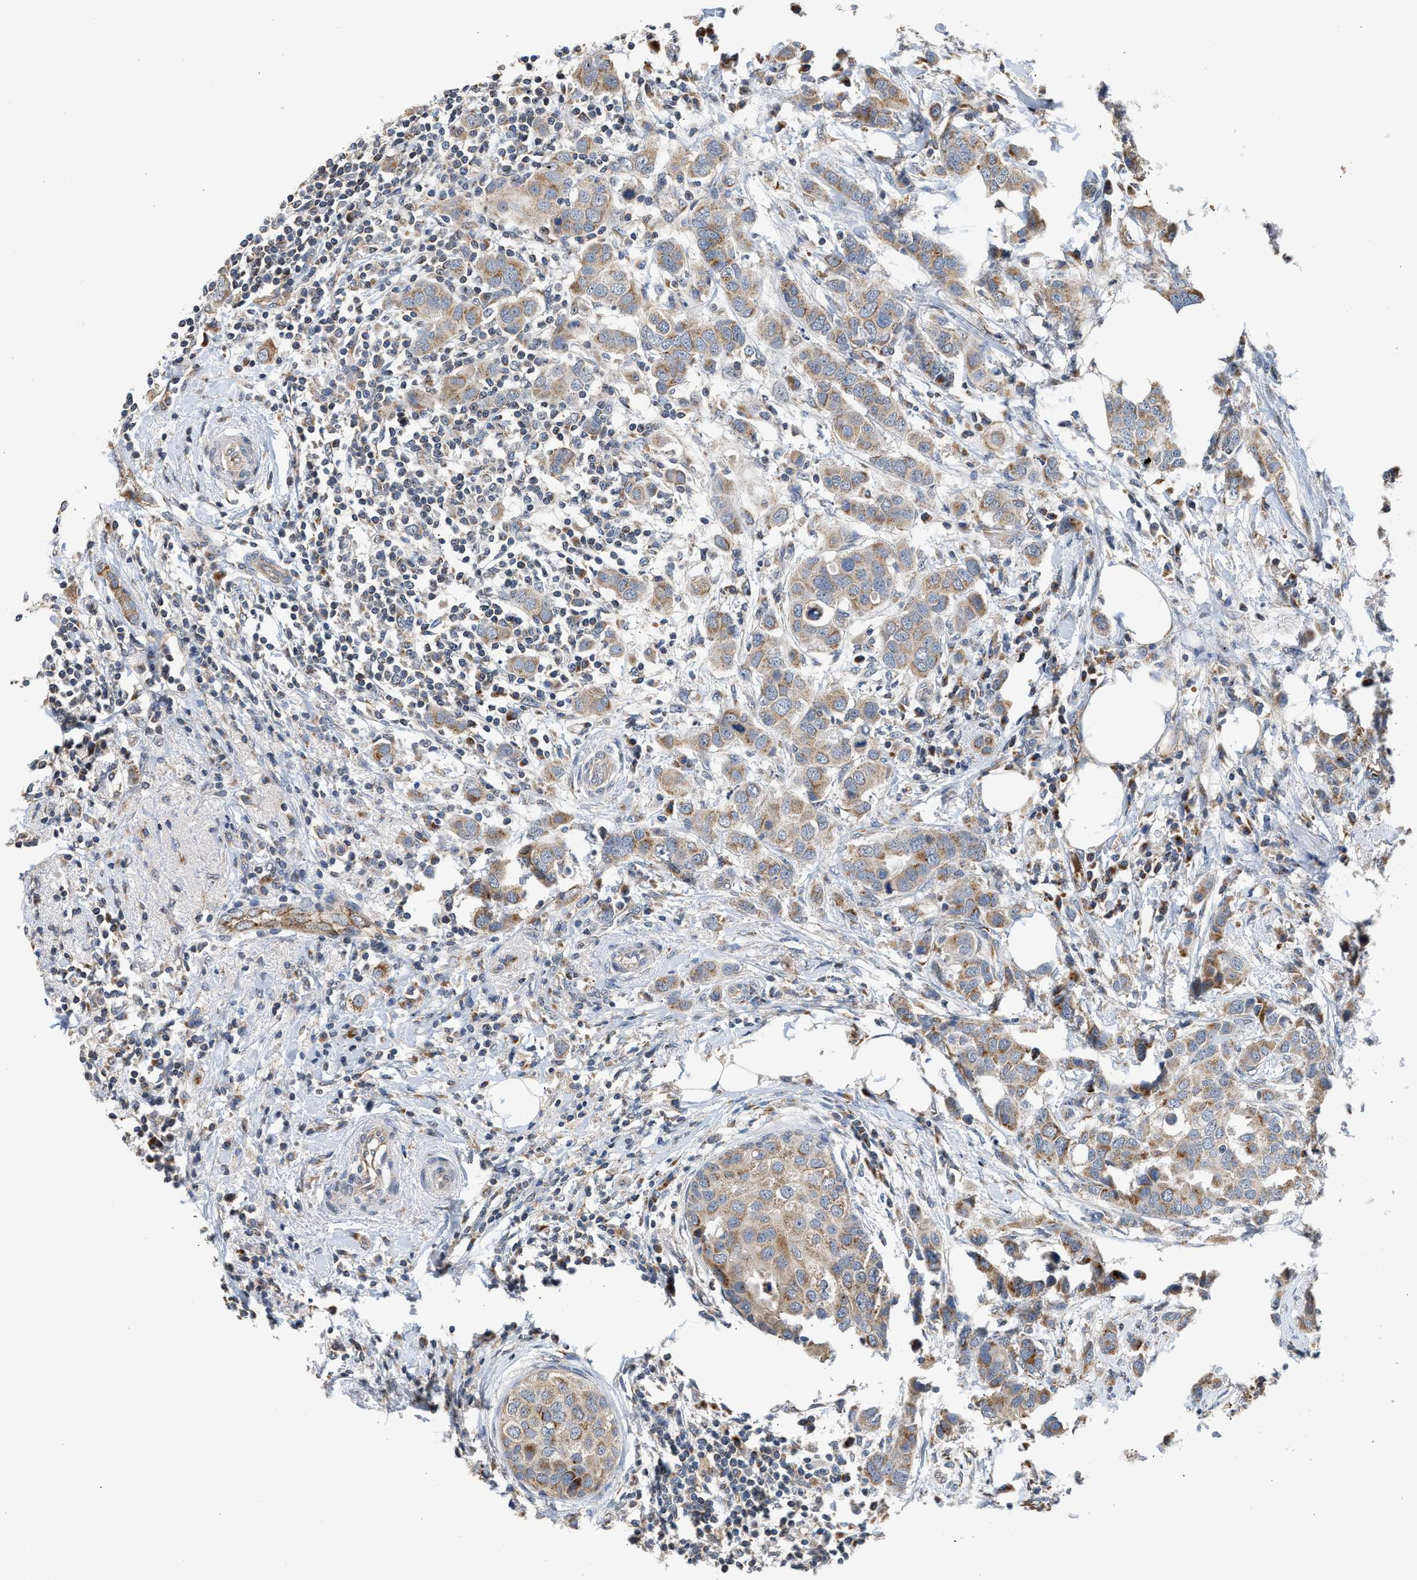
{"staining": {"intensity": "weak", "quantity": ">75%", "location": "cytoplasmic/membranous"}, "tissue": "breast cancer", "cell_type": "Tumor cells", "image_type": "cancer", "snomed": [{"axis": "morphology", "description": "Duct carcinoma"}, {"axis": "topography", "description": "Breast"}], "caption": "Breast intraductal carcinoma stained with a protein marker reveals weak staining in tumor cells.", "gene": "PIM1", "patient": {"sex": "female", "age": 50}}